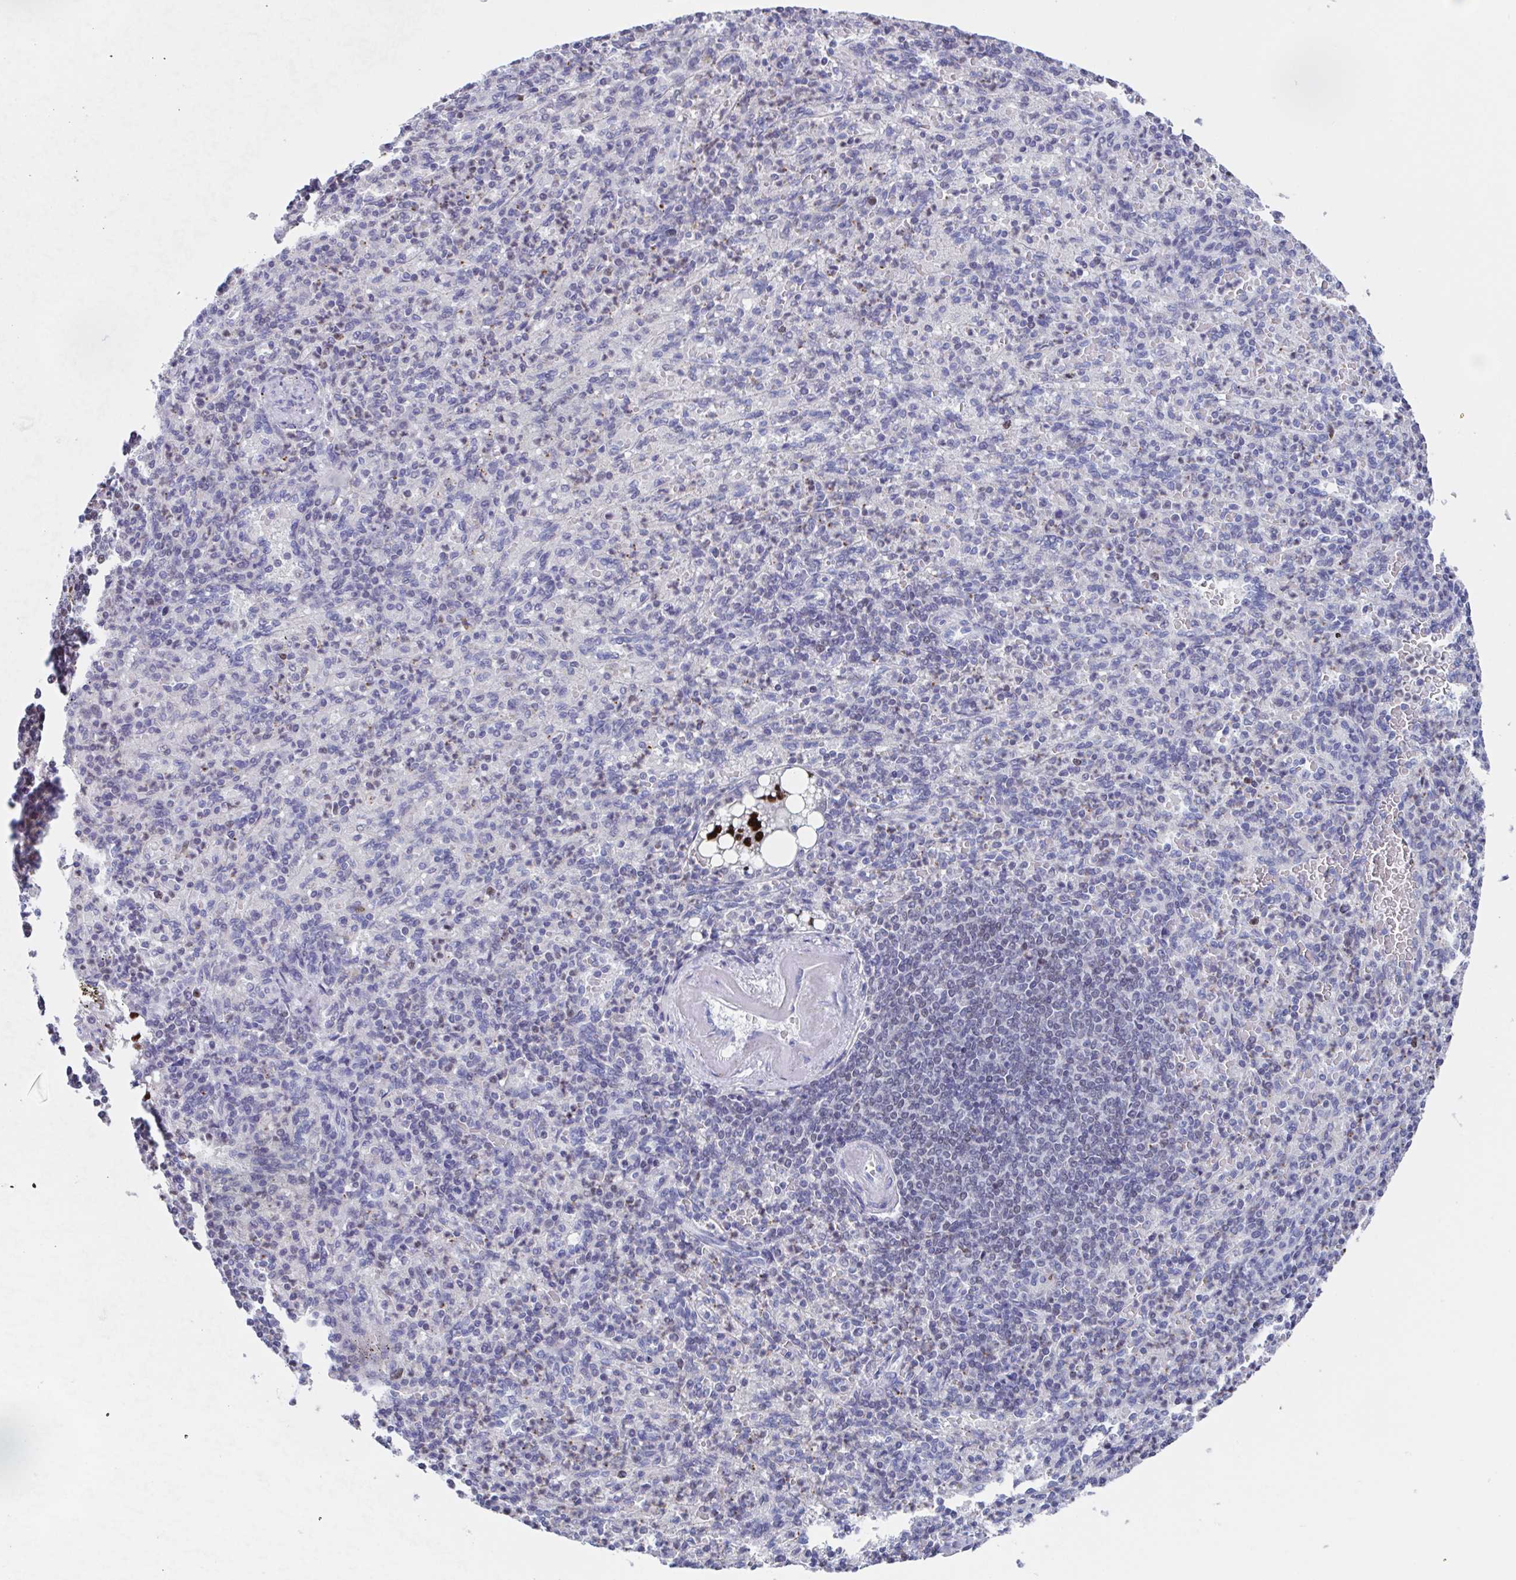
{"staining": {"intensity": "negative", "quantity": "none", "location": "none"}, "tissue": "spleen", "cell_type": "Cells in red pulp", "image_type": "normal", "snomed": [{"axis": "morphology", "description": "Normal tissue, NOS"}, {"axis": "topography", "description": "Spleen"}], "caption": "Image shows no significant protein positivity in cells in red pulp of unremarkable spleen. (Stains: DAB immunohistochemistry (IHC) with hematoxylin counter stain, Microscopy: brightfield microscopy at high magnification).", "gene": "PBOV1", "patient": {"sex": "female", "age": 74}}